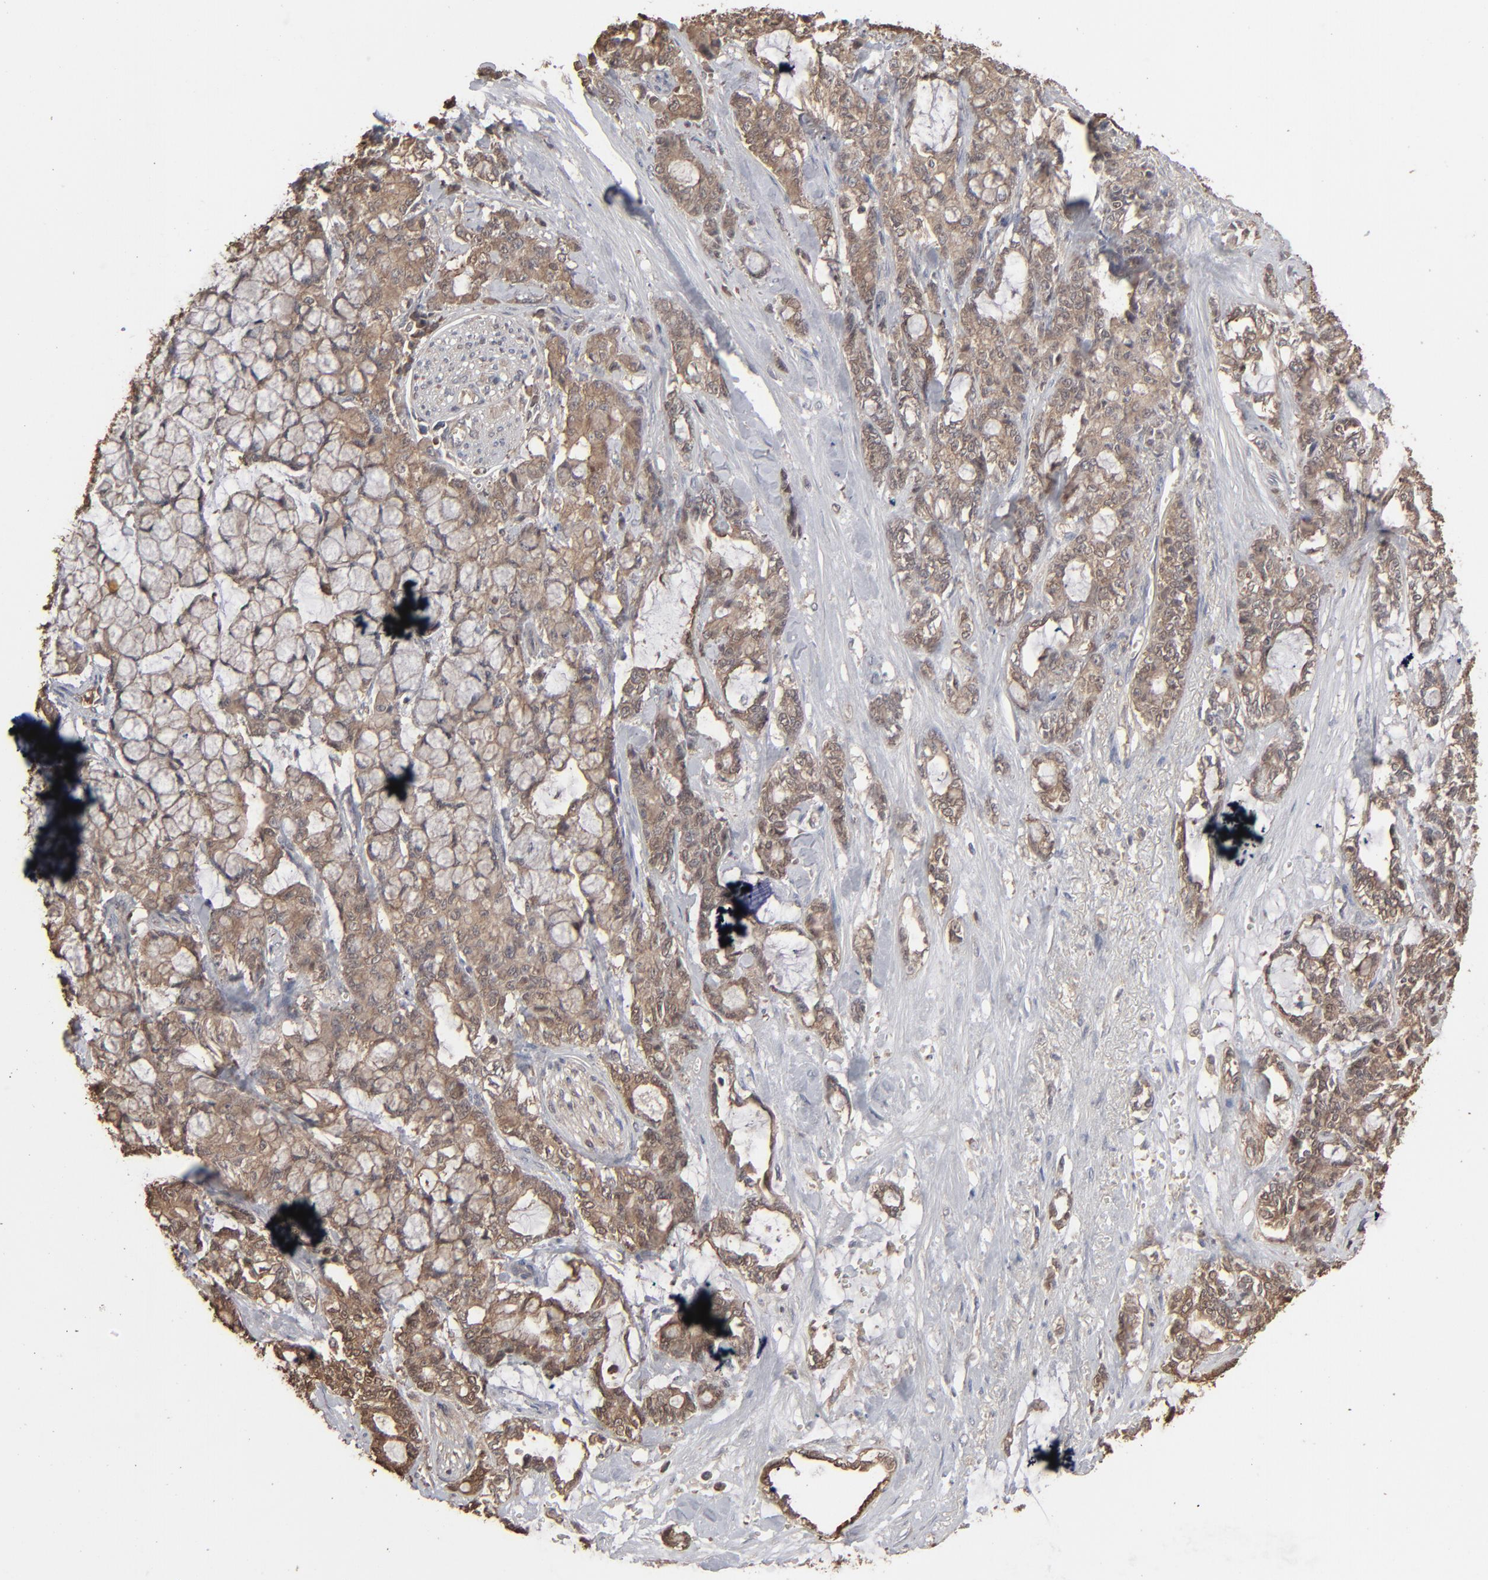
{"staining": {"intensity": "moderate", "quantity": ">75%", "location": "cytoplasmic/membranous"}, "tissue": "pancreatic cancer", "cell_type": "Tumor cells", "image_type": "cancer", "snomed": [{"axis": "morphology", "description": "Adenocarcinoma, NOS"}, {"axis": "topography", "description": "Pancreas"}], "caption": "Immunohistochemical staining of human adenocarcinoma (pancreatic) demonstrates medium levels of moderate cytoplasmic/membranous protein staining in about >75% of tumor cells.", "gene": "NME1-NME2", "patient": {"sex": "female", "age": 73}}